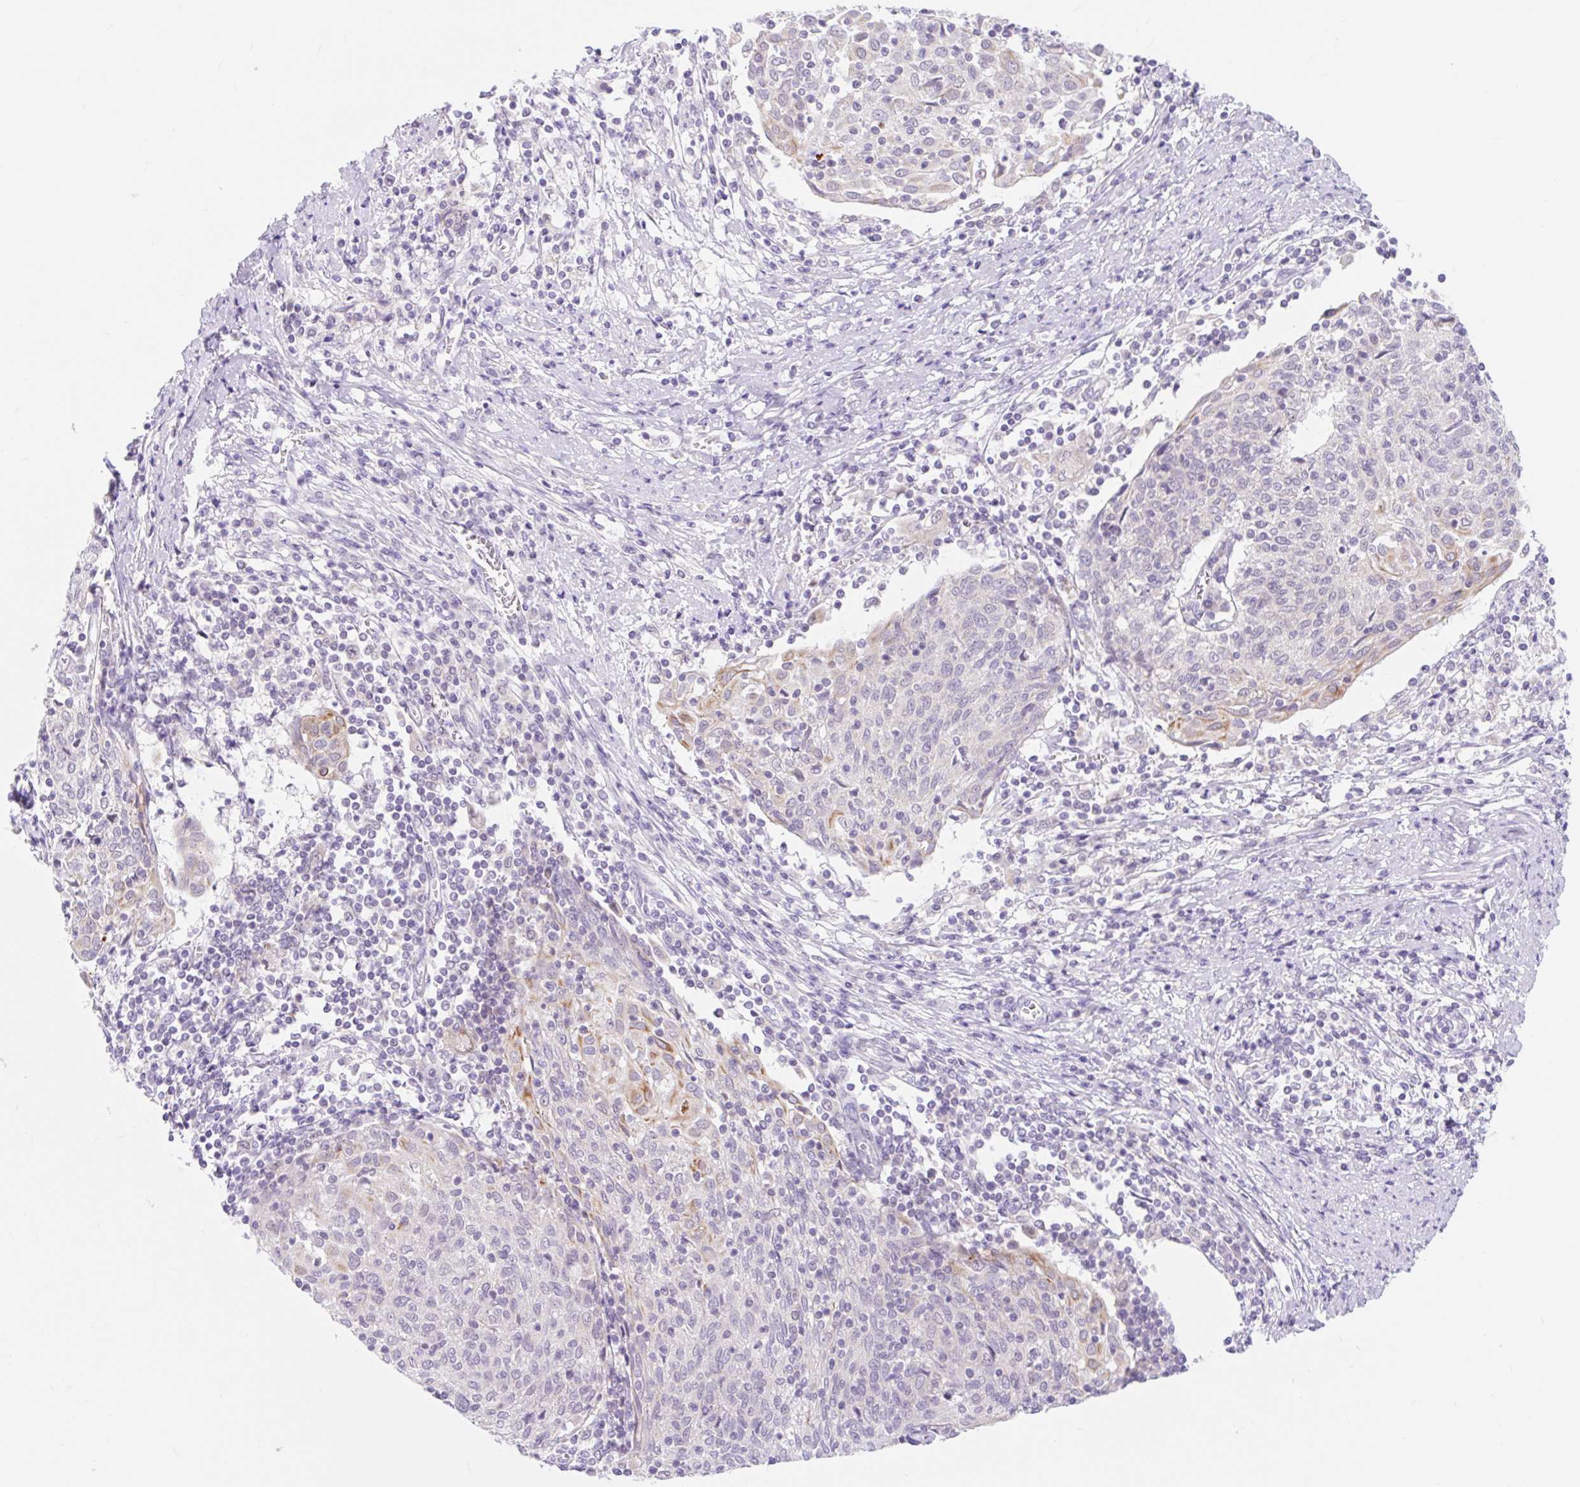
{"staining": {"intensity": "weak", "quantity": "<25%", "location": "cytoplasmic/membranous"}, "tissue": "cervical cancer", "cell_type": "Tumor cells", "image_type": "cancer", "snomed": [{"axis": "morphology", "description": "Squamous cell carcinoma, NOS"}, {"axis": "topography", "description": "Cervix"}], "caption": "Tumor cells show no significant staining in cervical cancer (squamous cell carcinoma).", "gene": "ITPK1", "patient": {"sex": "female", "age": 52}}